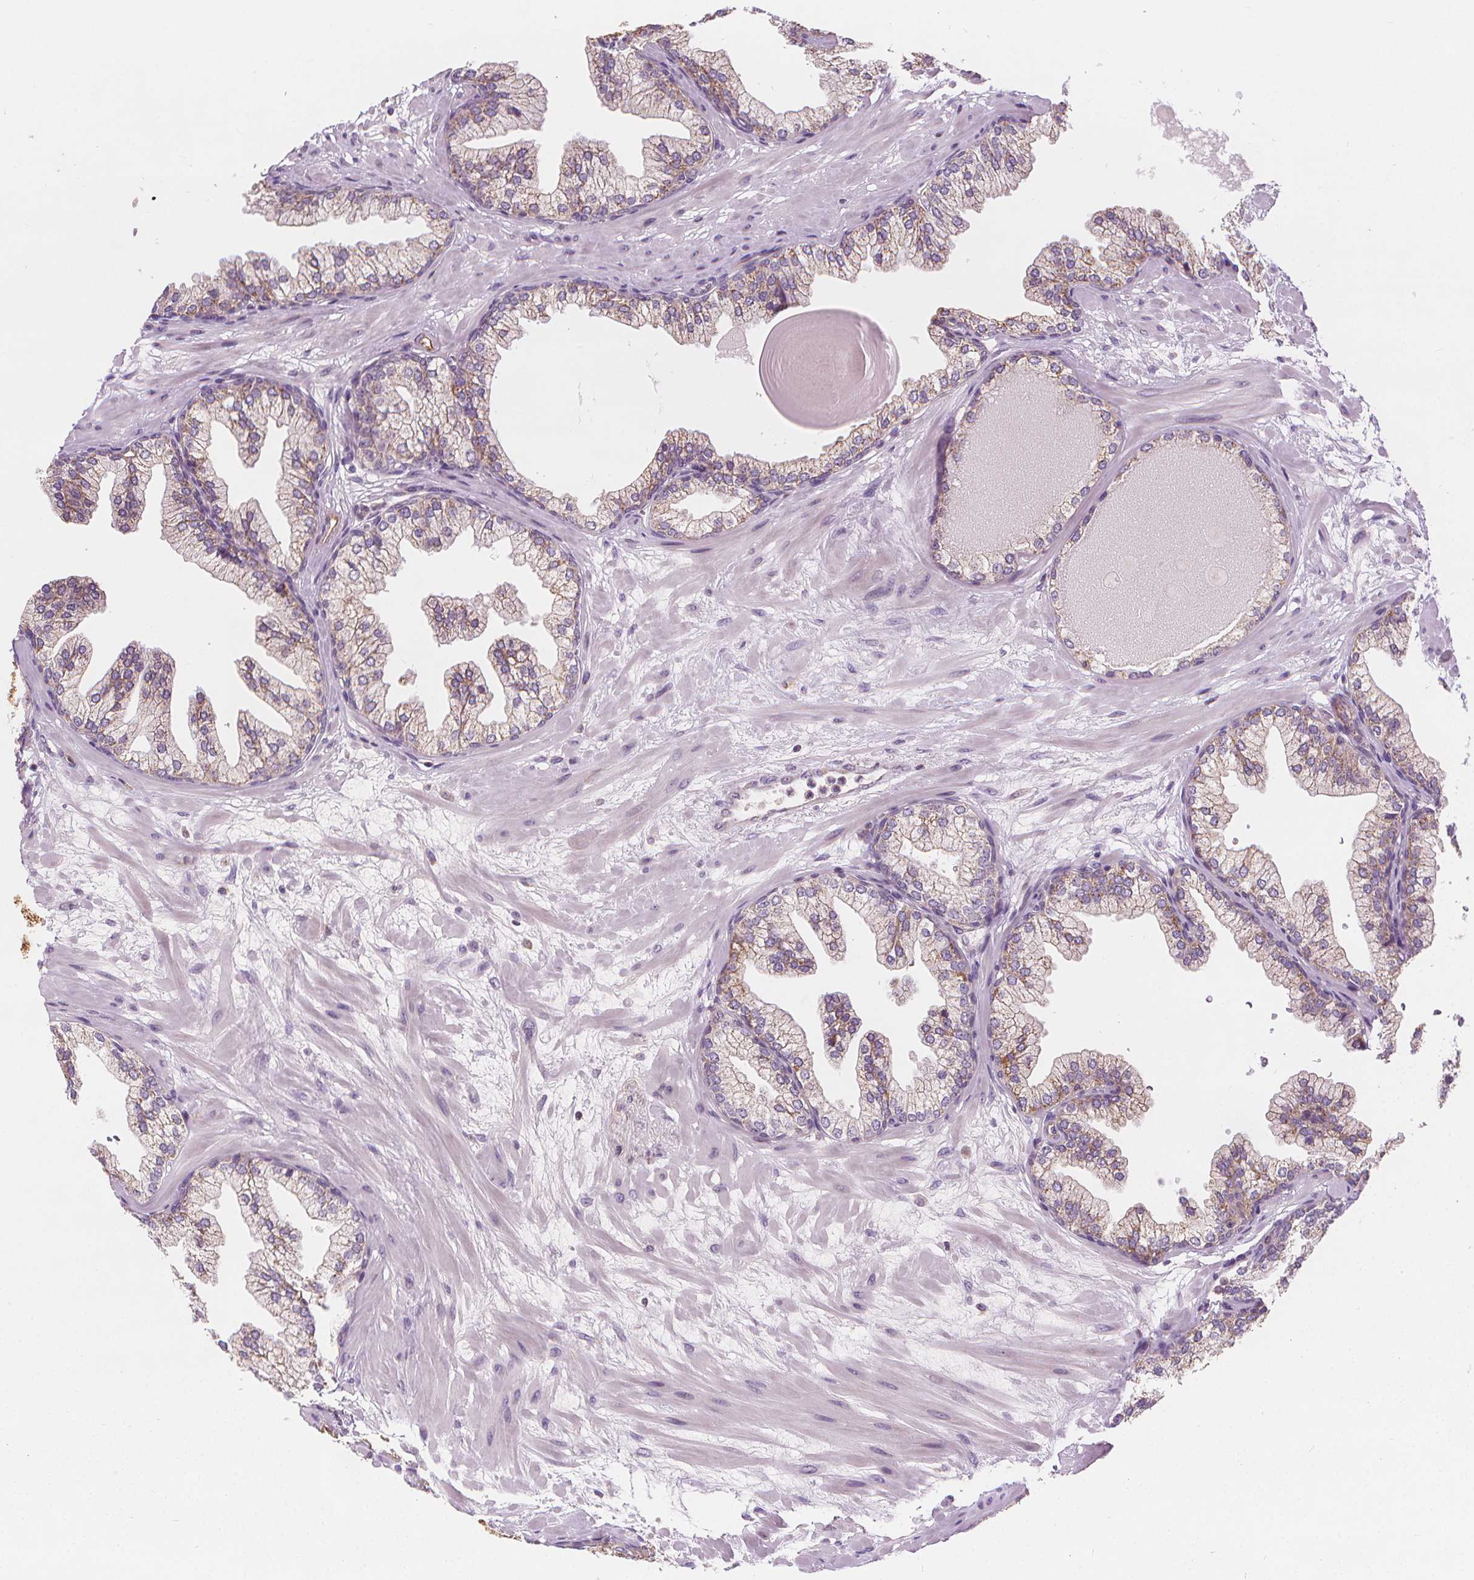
{"staining": {"intensity": "weak", "quantity": "25%-75%", "location": "cytoplasmic/membranous"}, "tissue": "prostate", "cell_type": "Glandular cells", "image_type": "normal", "snomed": [{"axis": "morphology", "description": "Normal tissue, NOS"}, {"axis": "topography", "description": "Prostate"}, {"axis": "topography", "description": "Peripheral nerve tissue"}], "caption": "Human prostate stained for a protein (brown) shows weak cytoplasmic/membranous positive positivity in about 25%-75% of glandular cells.", "gene": "RAB20", "patient": {"sex": "male", "age": 61}}